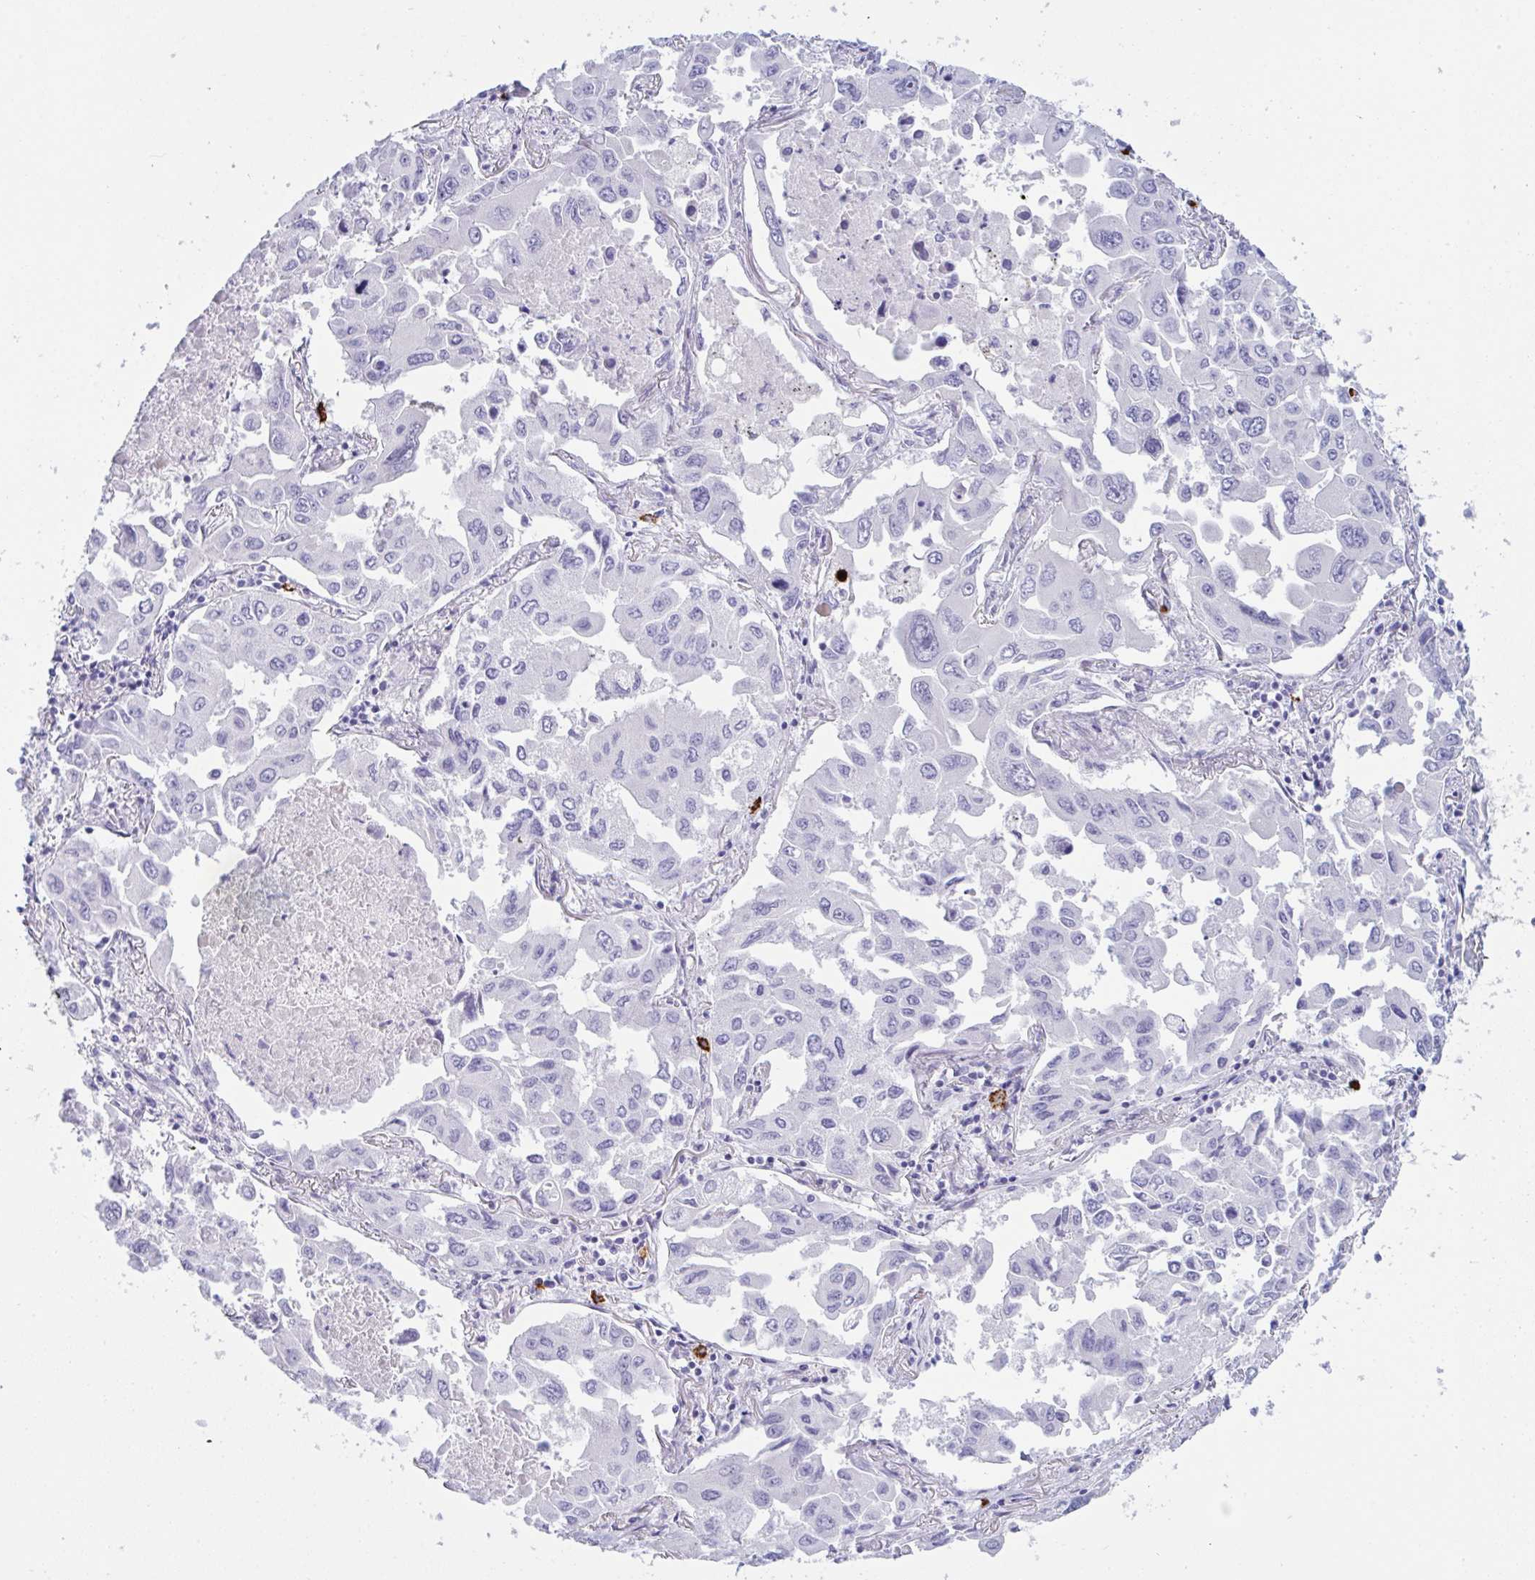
{"staining": {"intensity": "negative", "quantity": "none", "location": "none"}, "tissue": "lung cancer", "cell_type": "Tumor cells", "image_type": "cancer", "snomed": [{"axis": "morphology", "description": "Adenocarcinoma, NOS"}, {"axis": "topography", "description": "Lung"}], "caption": "The image demonstrates no significant staining in tumor cells of lung adenocarcinoma.", "gene": "ZNF684", "patient": {"sex": "male", "age": 64}}